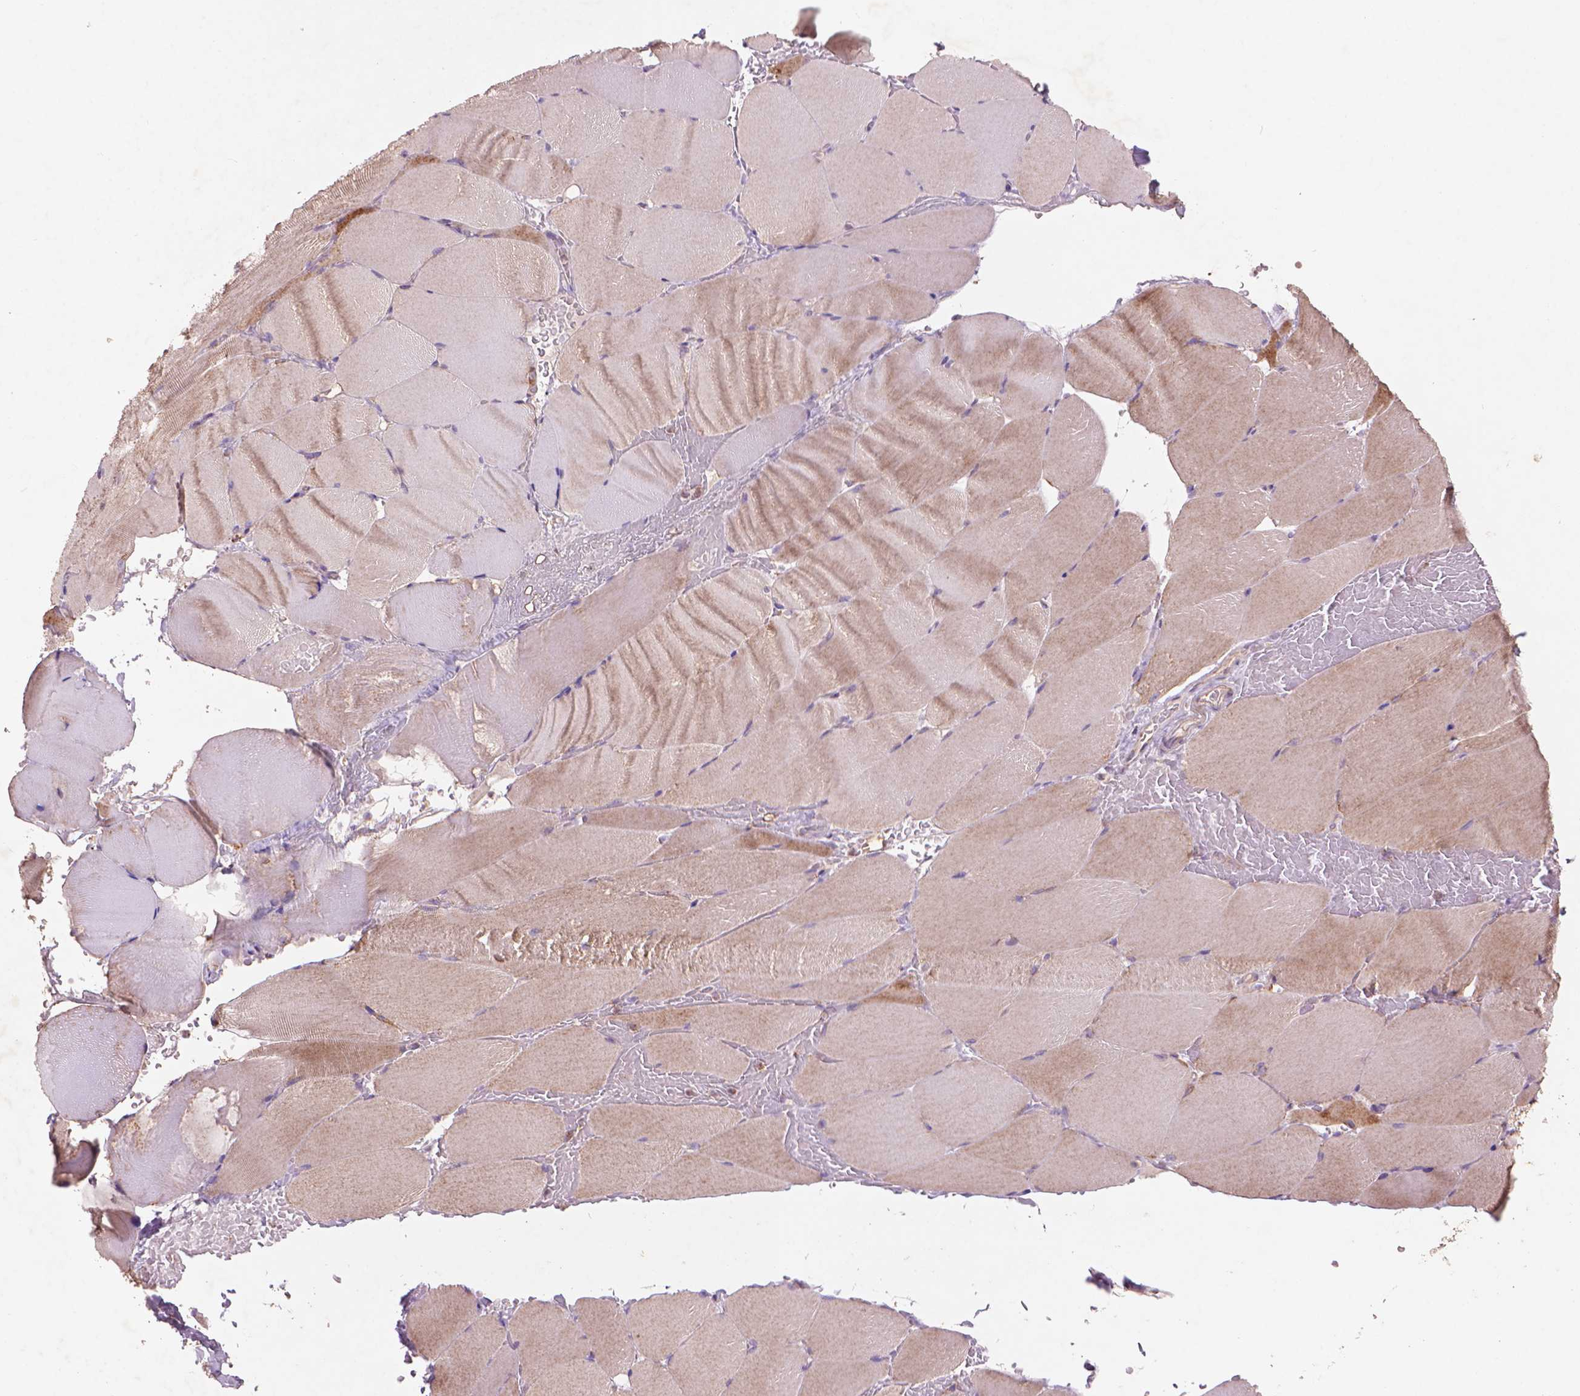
{"staining": {"intensity": "weak", "quantity": "25%-75%", "location": "cytoplasmic/membranous"}, "tissue": "skeletal muscle", "cell_type": "Myocytes", "image_type": "normal", "snomed": [{"axis": "morphology", "description": "Normal tissue, NOS"}, {"axis": "topography", "description": "Skeletal muscle"}], "caption": "A brown stain highlights weak cytoplasmic/membranous expression of a protein in myocytes of unremarkable human skeletal muscle.", "gene": "NLRX1", "patient": {"sex": "female", "age": 37}}